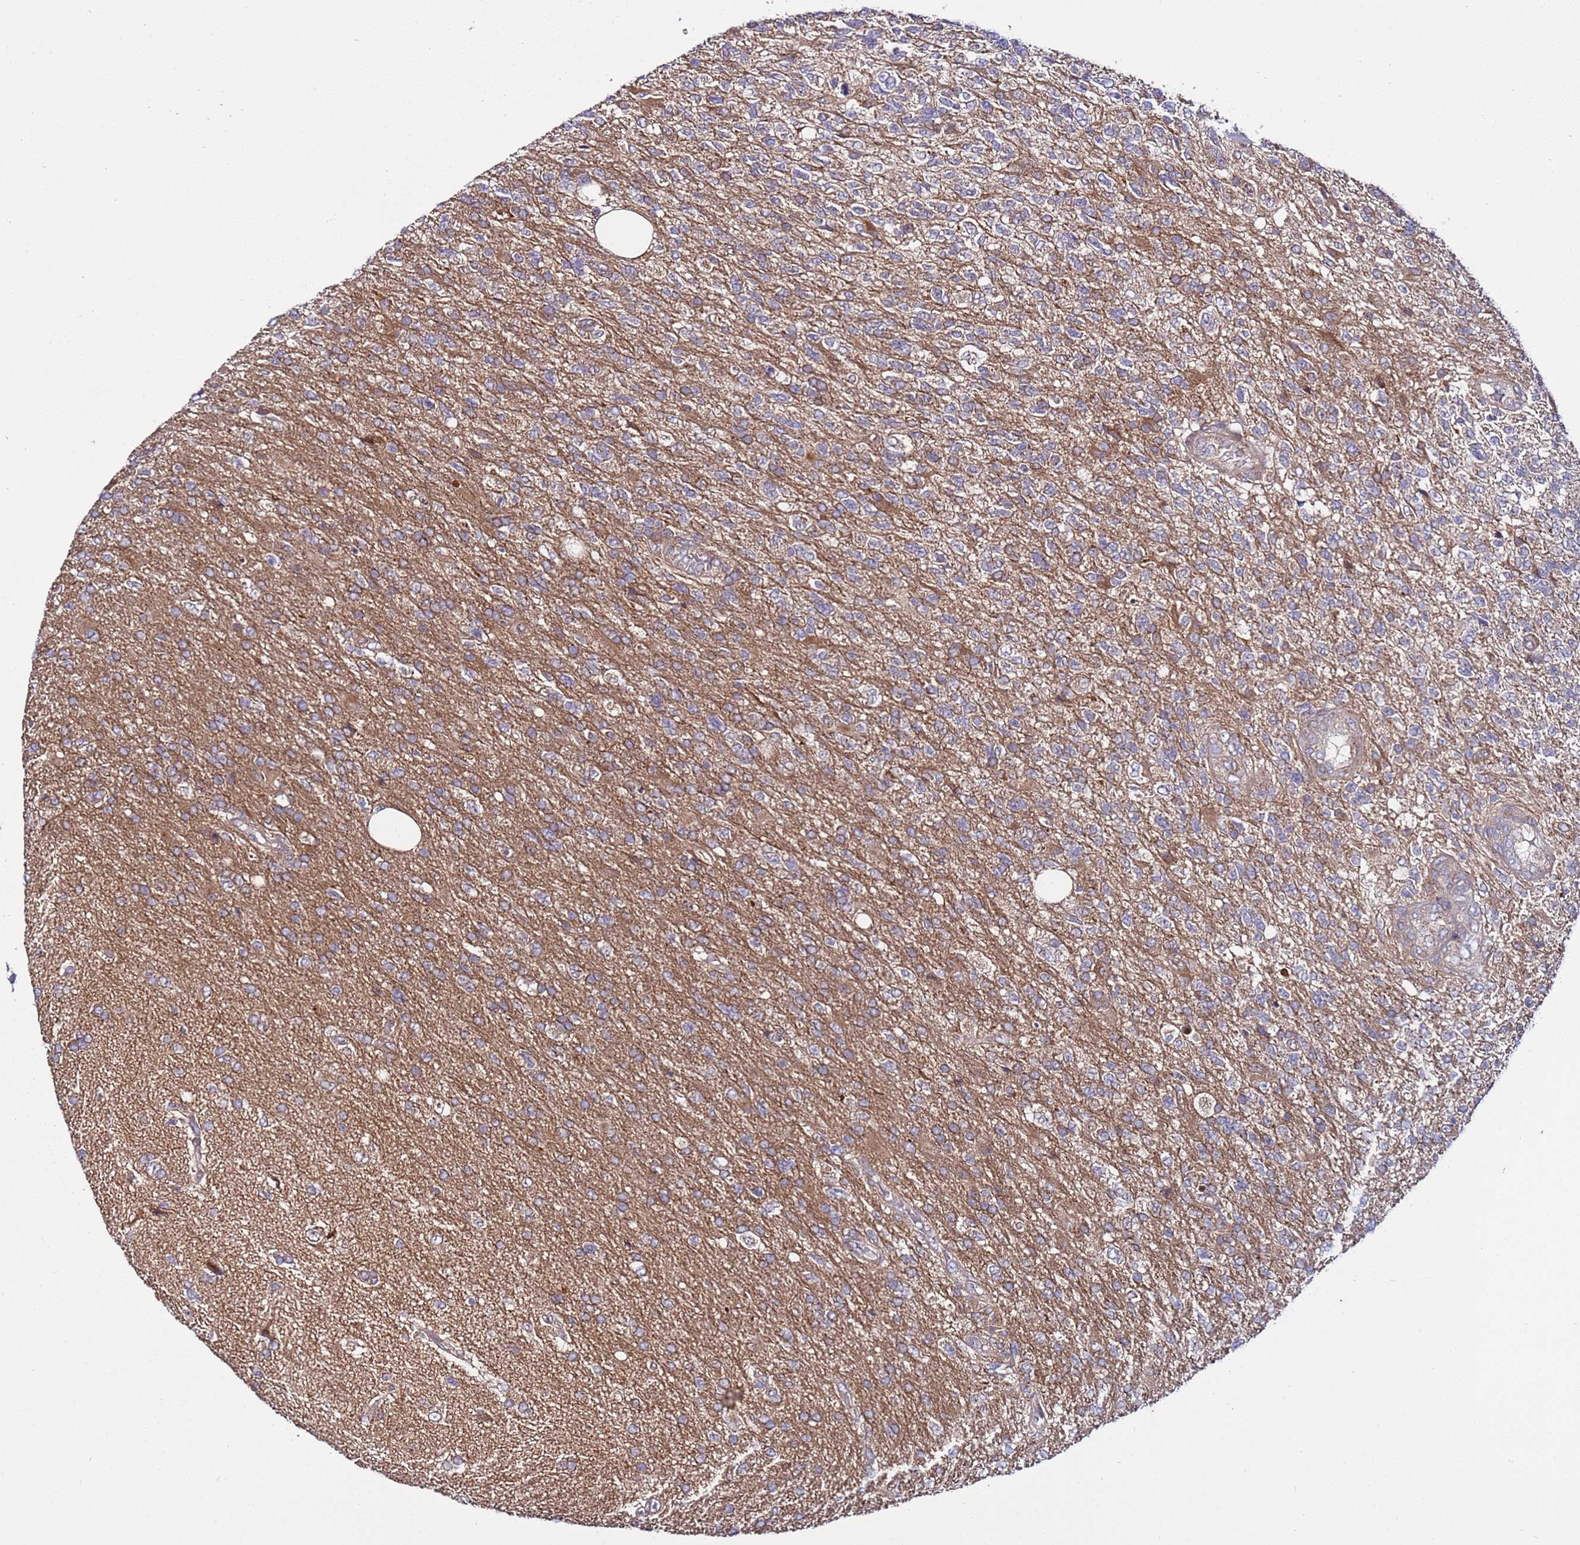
{"staining": {"intensity": "weak", "quantity": "<25%", "location": "cytoplasmic/membranous"}, "tissue": "glioma", "cell_type": "Tumor cells", "image_type": "cancer", "snomed": [{"axis": "morphology", "description": "Glioma, malignant, High grade"}, {"axis": "topography", "description": "Brain"}], "caption": "The image reveals no staining of tumor cells in high-grade glioma (malignant). (Immunohistochemistry (ihc), brightfield microscopy, high magnification).", "gene": "TMEM176B", "patient": {"sex": "male", "age": 56}}